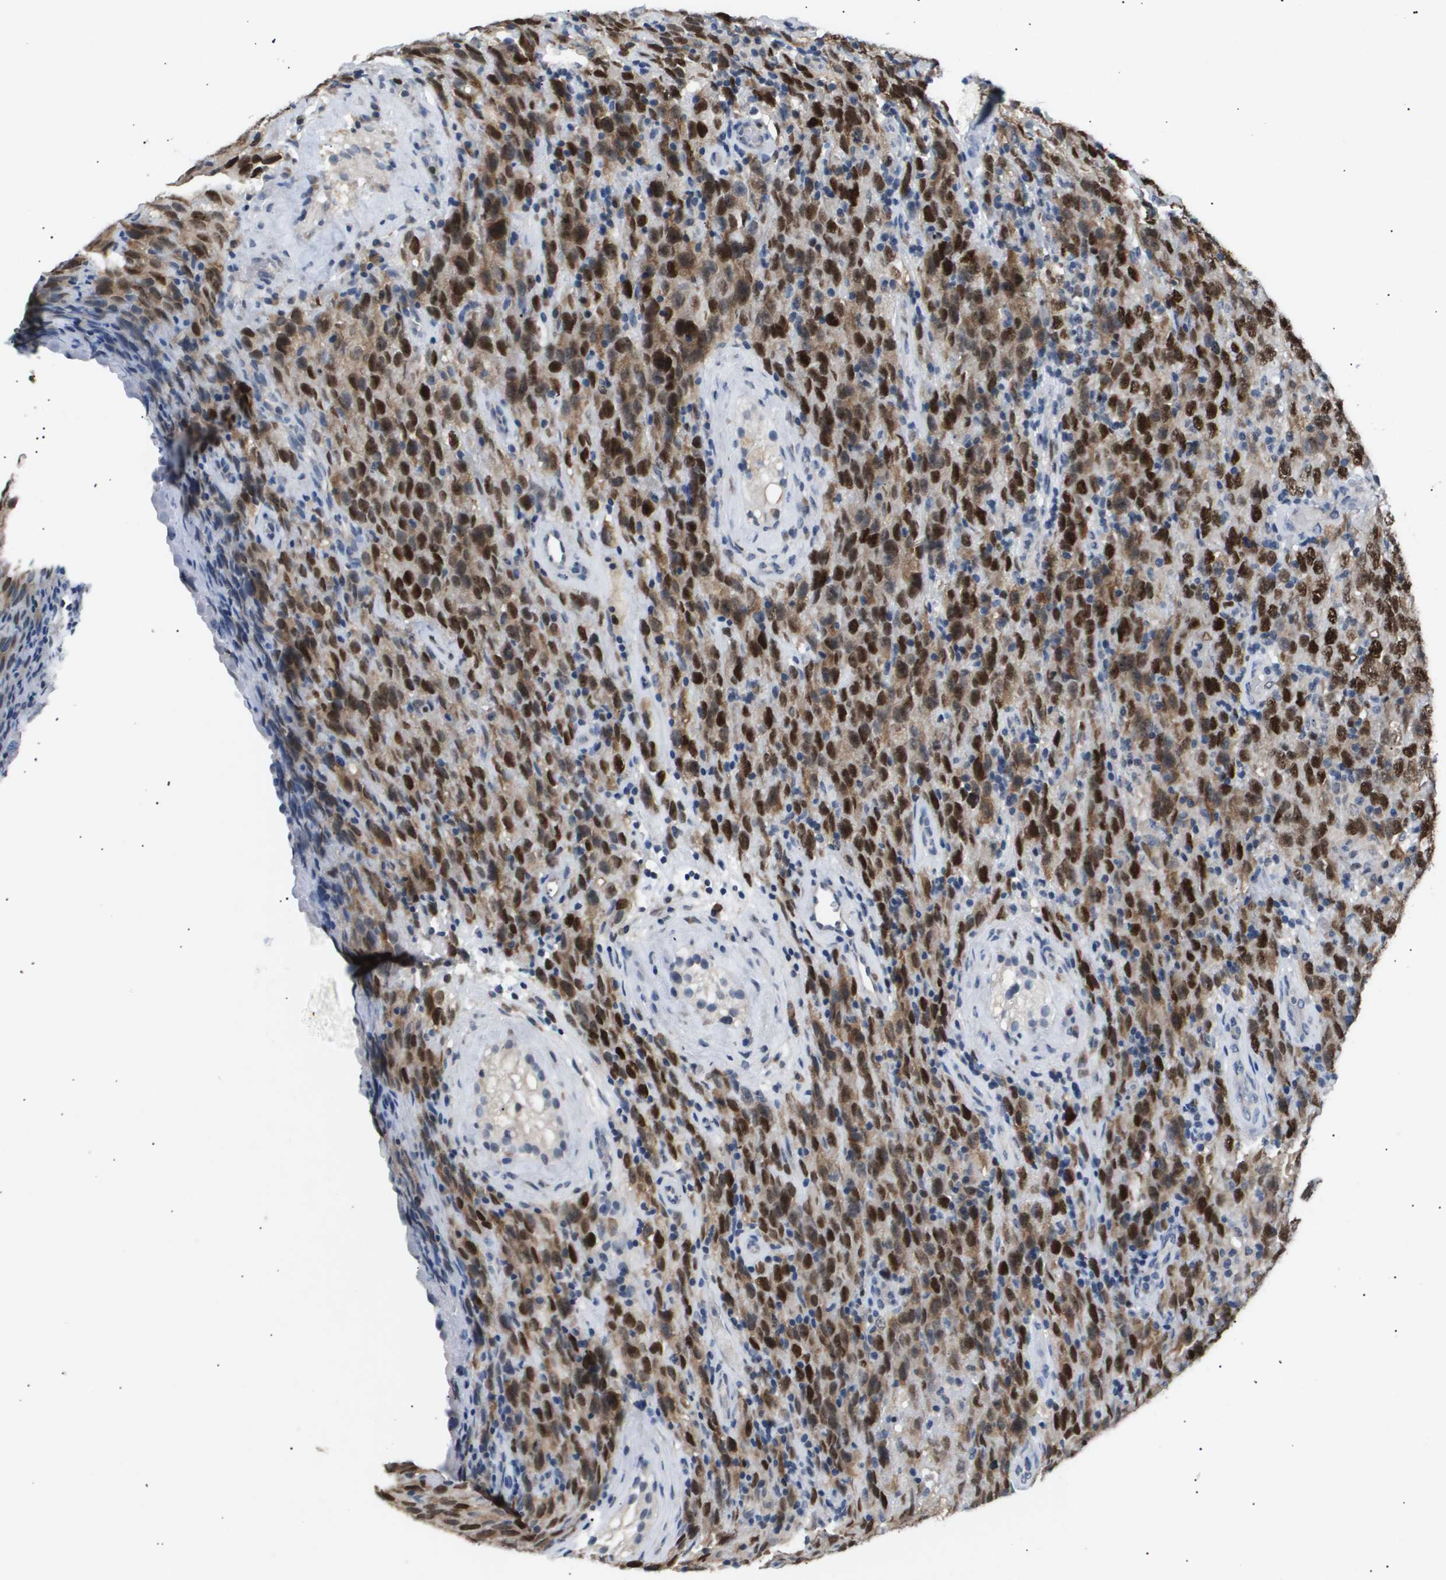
{"staining": {"intensity": "strong", "quantity": ">75%", "location": "nuclear"}, "tissue": "testis cancer", "cell_type": "Tumor cells", "image_type": "cancer", "snomed": [{"axis": "morphology", "description": "Seminoma, NOS"}, {"axis": "topography", "description": "Testis"}], "caption": "The immunohistochemical stain shows strong nuclear staining in tumor cells of testis cancer (seminoma) tissue.", "gene": "ANAPC2", "patient": {"sex": "male", "age": 52}}